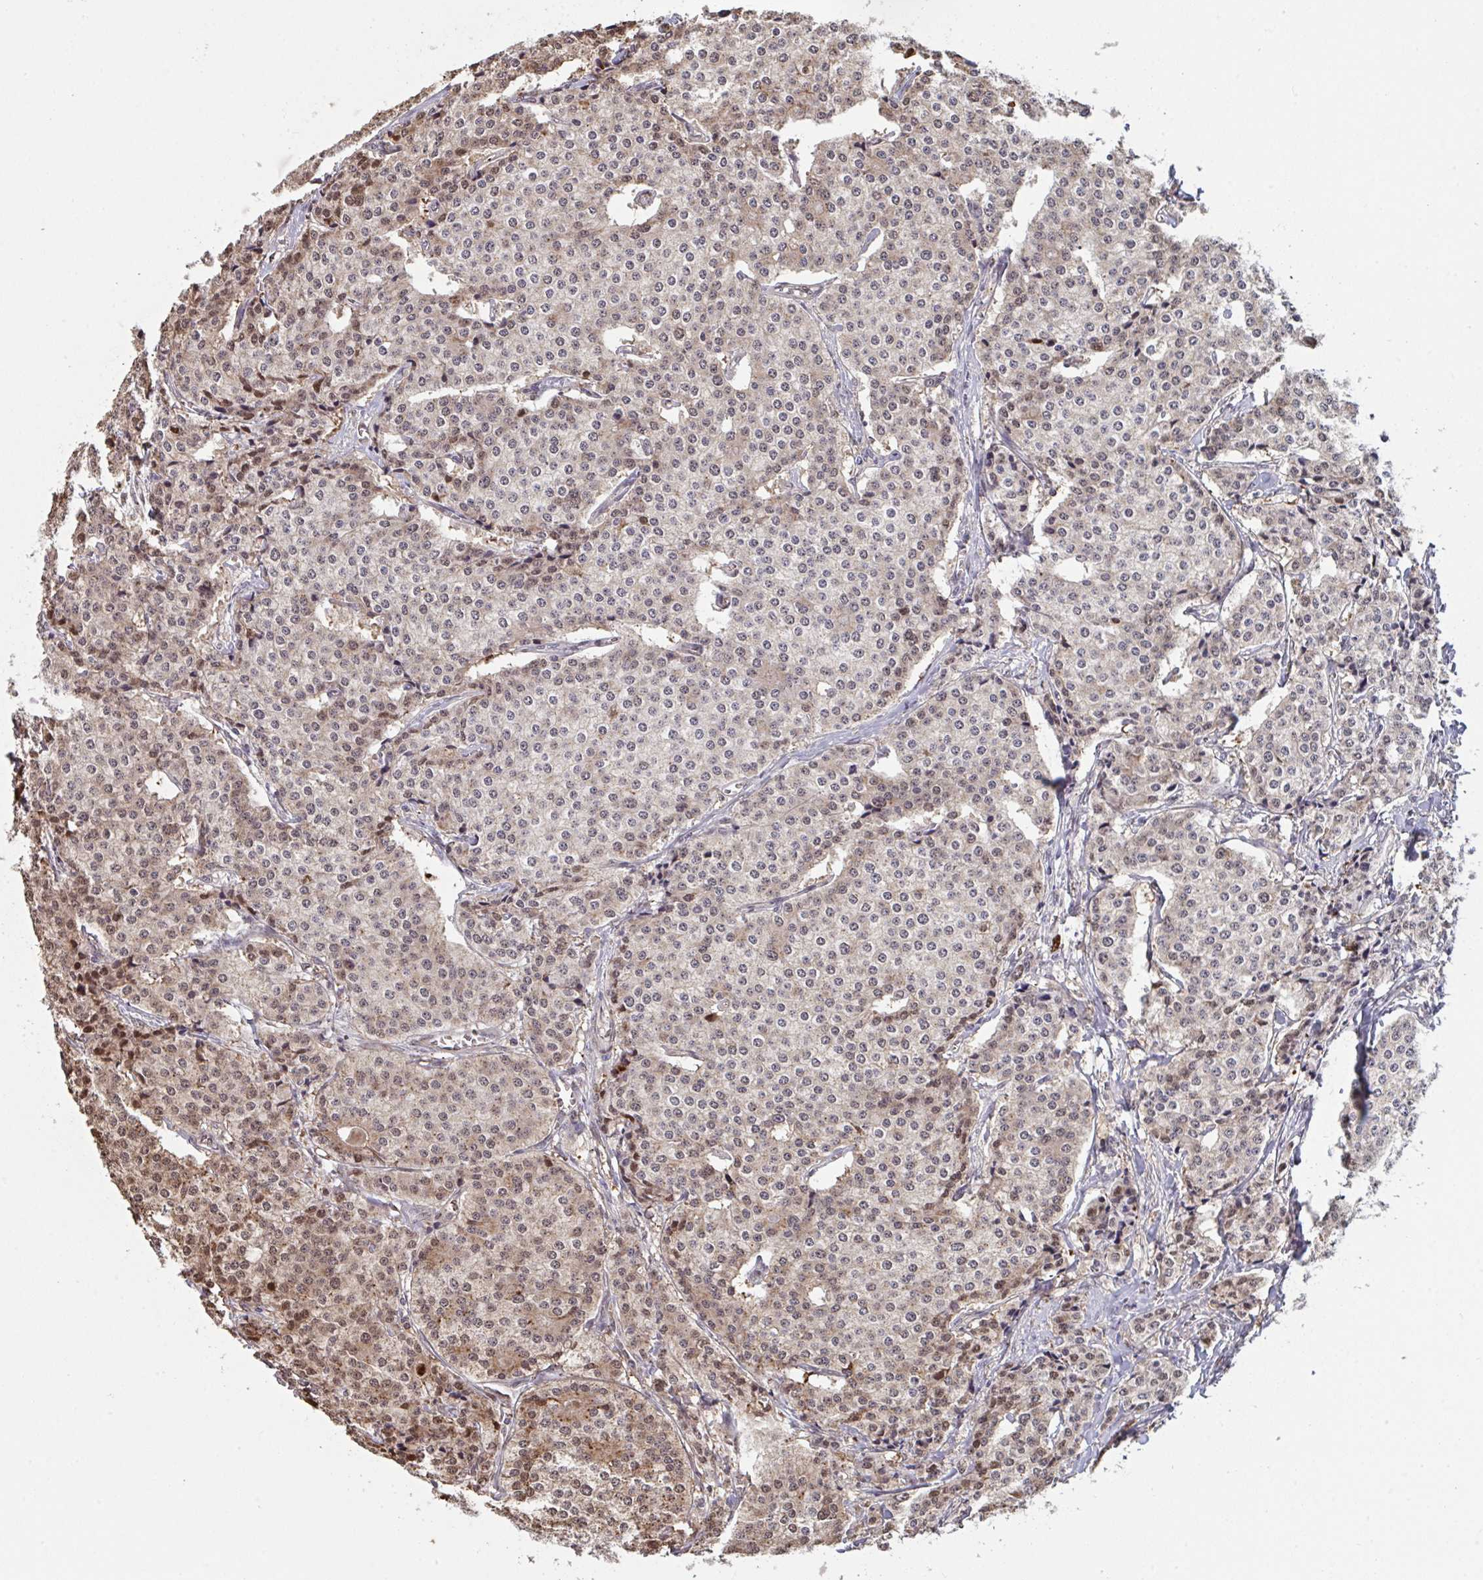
{"staining": {"intensity": "moderate", "quantity": "25%-75%", "location": "cytoplasmic/membranous,nuclear"}, "tissue": "carcinoid", "cell_type": "Tumor cells", "image_type": "cancer", "snomed": [{"axis": "morphology", "description": "Carcinoid, malignant, NOS"}, {"axis": "topography", "description": "Small intestine"}], "caption": "Malignant carcinoid stained with DAB (3,3'-diaminobenzidine) immunohistochemistry (IHC) shows medium levels of moderate cytoplasmic/membranous and nuclear staining in about 25%-75% of tumor cells.", "gene": "PELI2", "patient": {"sex": "female", "age": 64}}